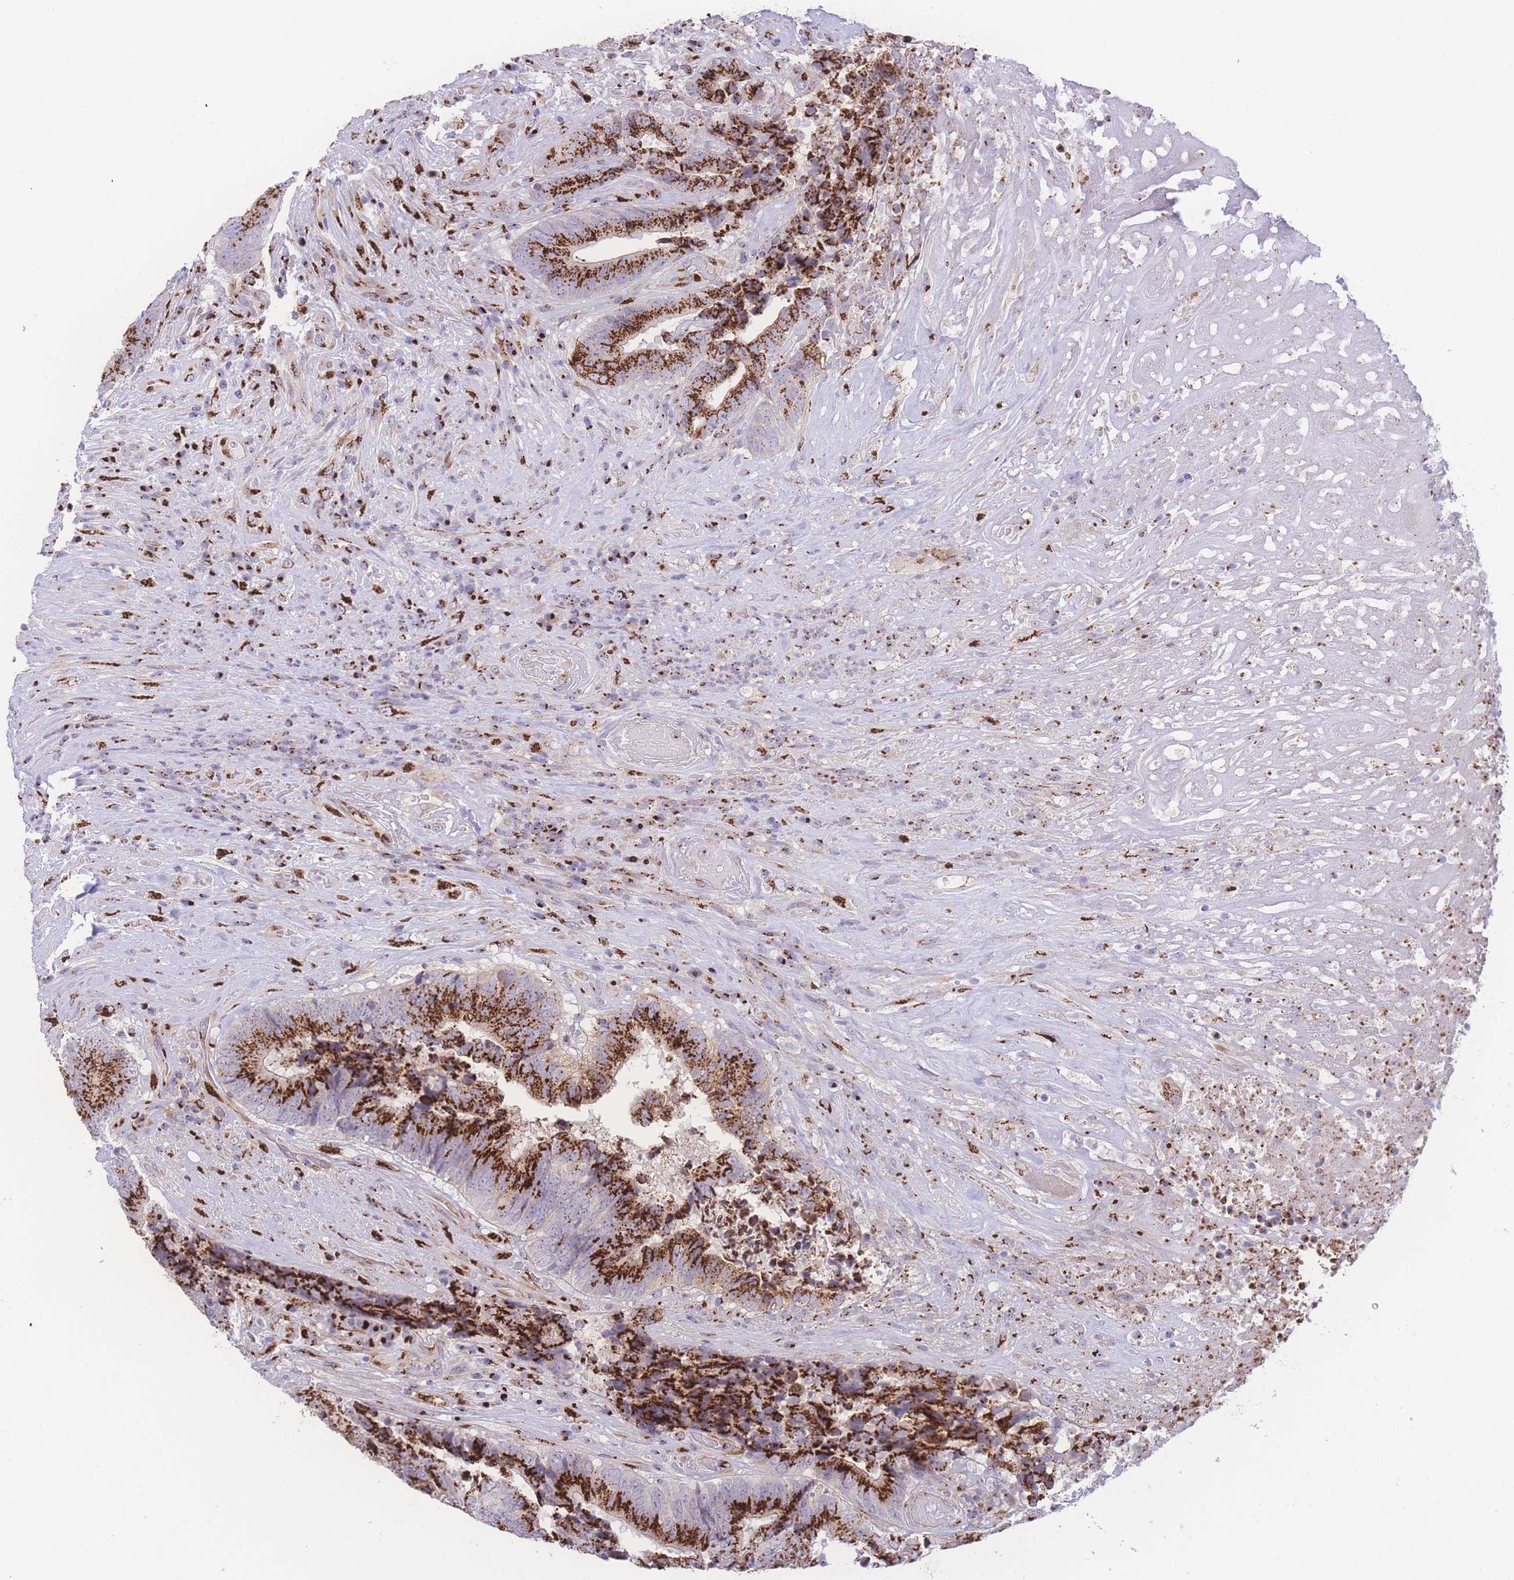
{"staining": {"intensity": "strong", "quantity": ">75%", "location": "cytoplasmic/membranous"}, "tissue": "colorectal cancer", "cell_type": "Tumor cells", "image_type": "cancer", "snomed": [{"axis": "morphology", "description": "Adenocarcinoma, NOS"}, {"axis": "topography", "description": "Rectum"}], "caption": "Human colorectal cancer (adenocarcinoma) stained with a brown dye demonstrates strong cytoplasmic/membranous positive staining in about >75% of tumor cells.", "gene": "GOLM2", "patient": {"sex": "male", "age": 72}}